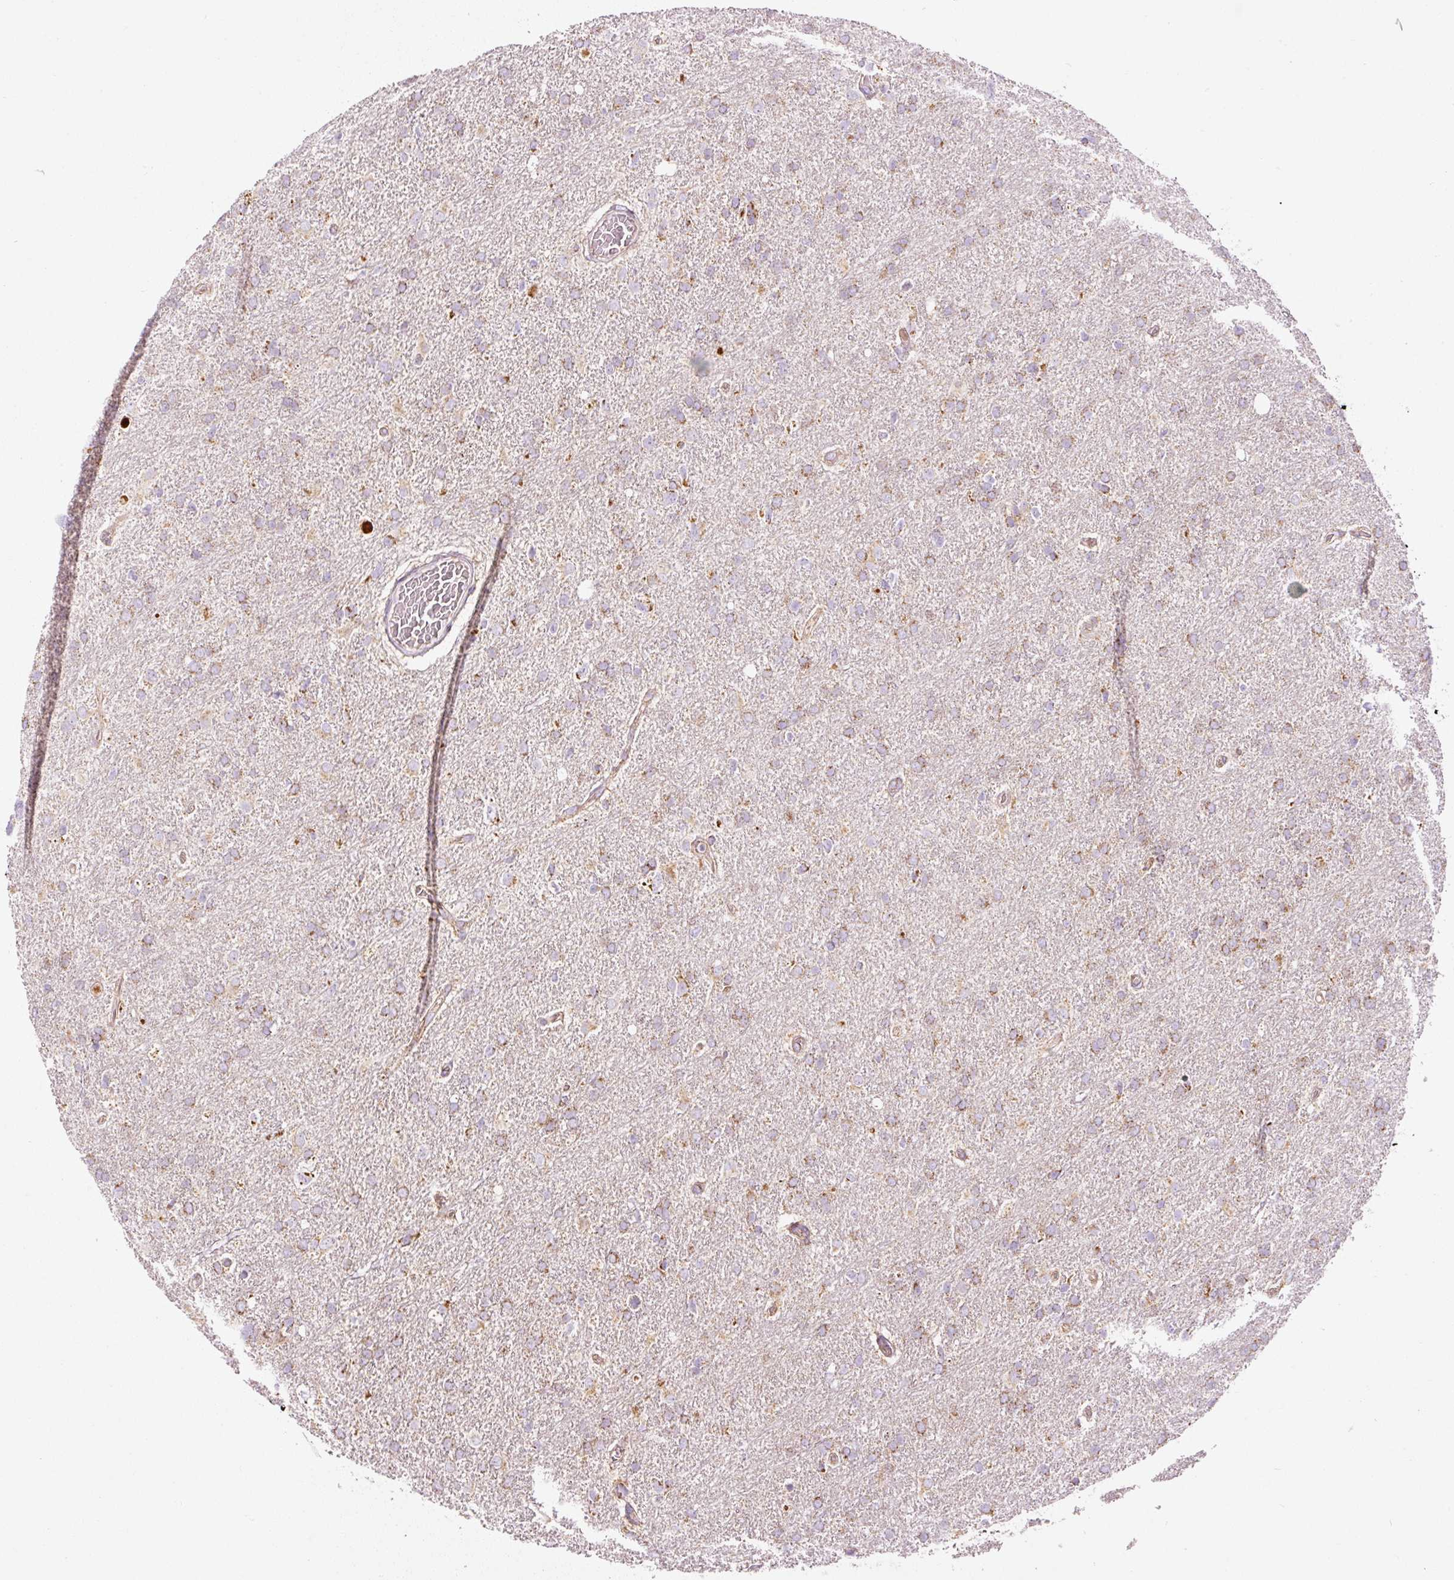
{"staining": {"intensity": "weak", "quantity": "25%-75%", "location": "cytoplasmic/membranous"}, "tissue": "glioma", "cell_type": "Tumor cells", "image_type": "cancer", "snomed": [{"axis": "morphology", "description": "Glioma, malignant, High grade"}, {"axis": "topography", "description": "Brain"}], "caption": "DAB (3,3'-diaminobenzidine) immunohistochemical staining of malignant glioma (high-grade) displays weak cytoplasmic/membranous protein staining in about 25%-75% of tumor cells. The protein of interest is shown in brown color, while the nuclei are stained blue.", "gene": "NDUFB4", "patient": {"sex": "male", "age": 61}}